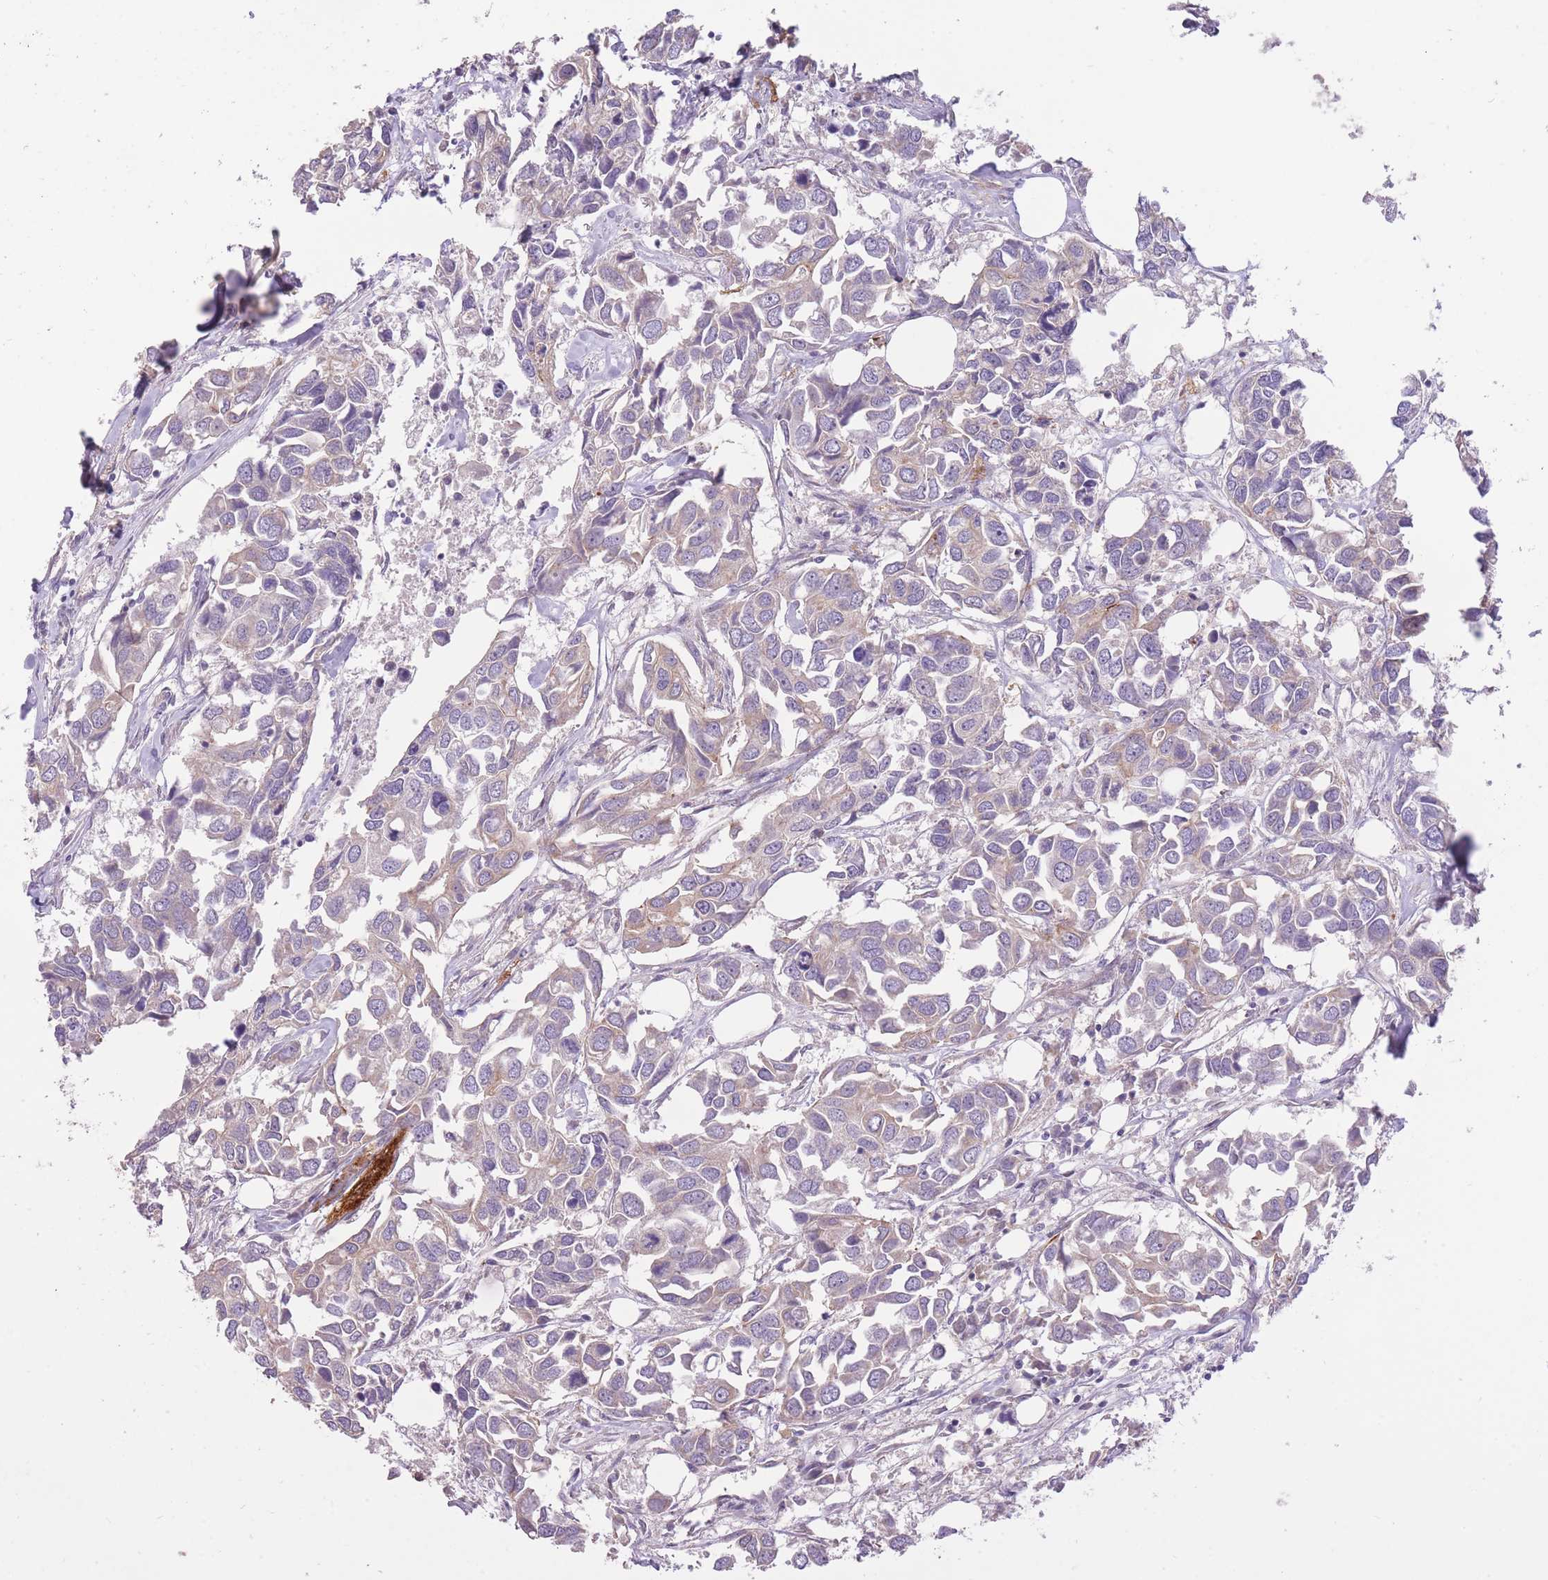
{"staining": {"intensity": "weak", "quantity": "<25%", "location": "cytoplasmic/membranous"}, "tissue": "breast cancer", "cell_type": "Tumor cells", "image_type": "cancer", "snomed": [{"axis": "morphology", "description": "Duct carcinoma"}, {"axis": "topography", "description": "Breast"}], "caption": "An image of human infiltrating ductal carcinoma (breast) is negative for staining in tumor cells. Brightfield microscopy of IHC stained with DAB (brown) and hematoxylin (blue), captured at high magnification.", "gene": "REV1", "patient": {"sex": "female", "age": 83}}